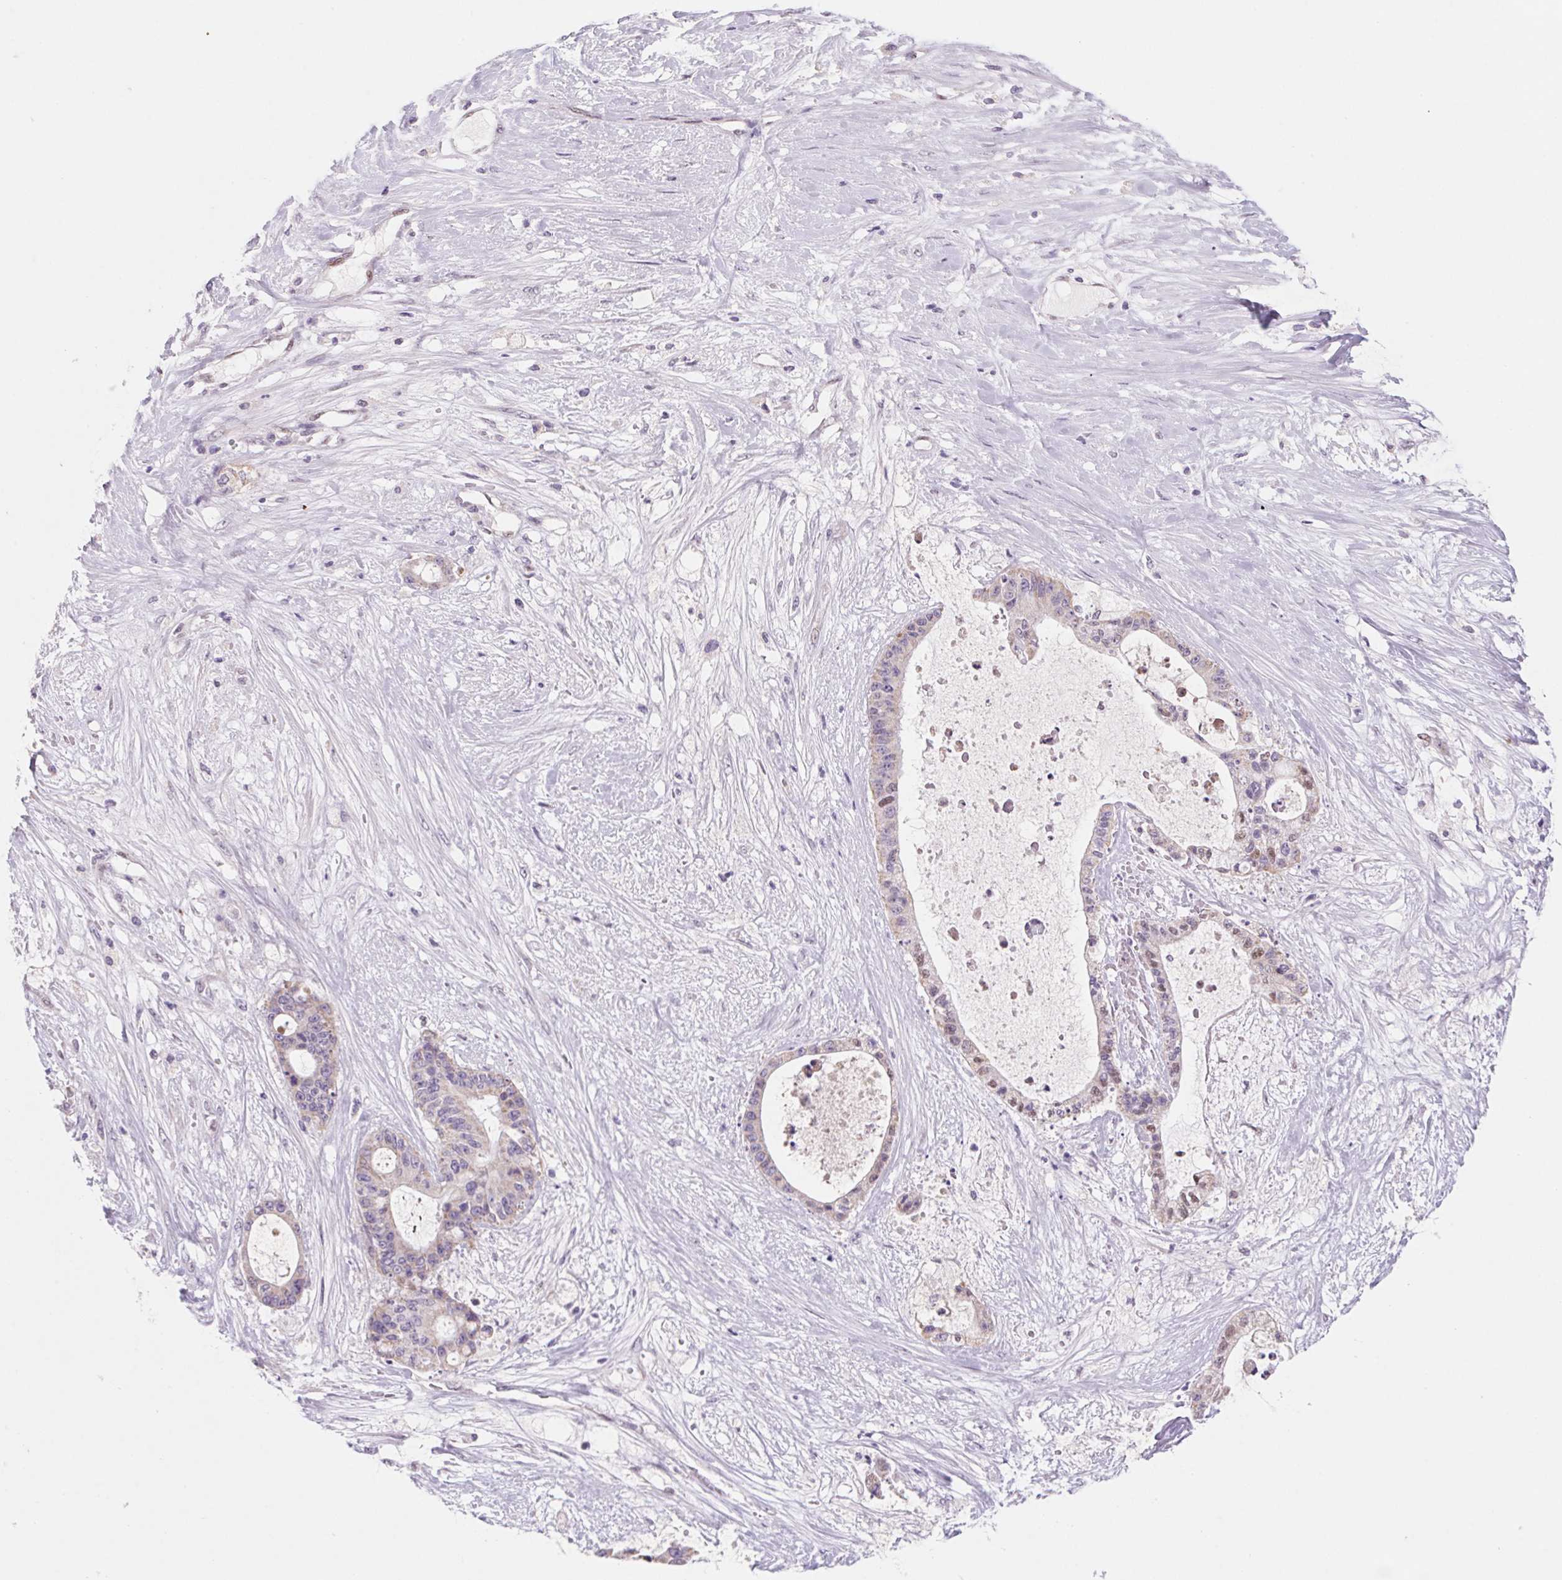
{"staining": {"intensity": "negative", "quantity": "none", "location": "none"}, "tissue": "liver cancer", "cell_type": "Tumor cells", "image_type": "cancer", "snomed": [{"axis": "morphology", "description": "Normal tissue, NOS"}, {"axis": "morphology", "description": "Cholangiocarcinoma"}, {"axis": "topography", "description": "Liver"}, {"axis": "topography", "description": "Peripheral nerve tissue"}], "caption": "This image is of liver cancer (cholangiocarcinoma) stained with immunohistochemistry to label a protein in brown with the nuclei are counter-stained blue. There is no positivity in tumor cells.", "gene": "DPPA5", "patient": {"sex": "female", "age": 73}}